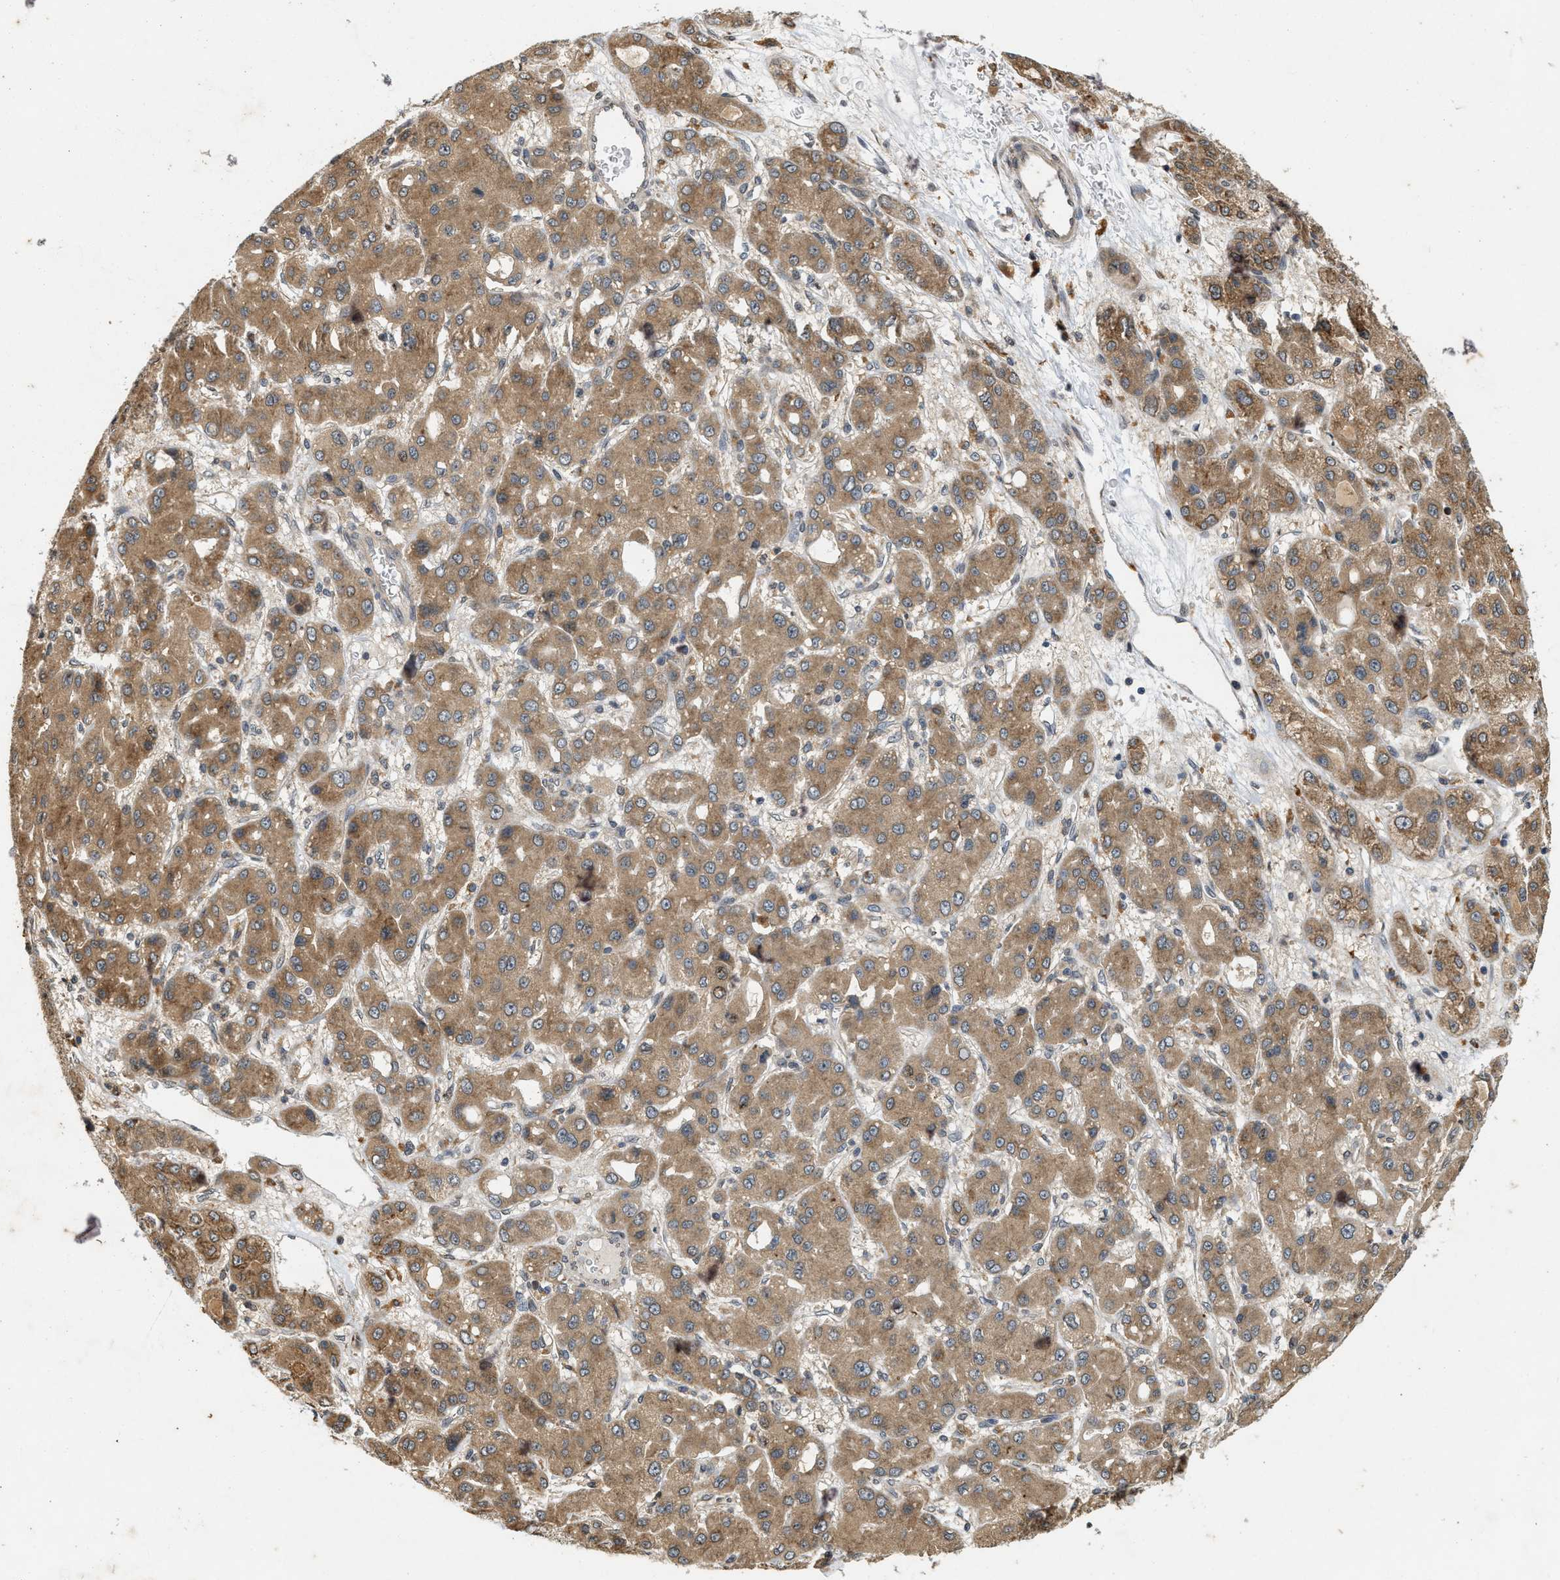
{"staining": {"intensity": "moderate", "quantity": ">75%", "location": "cytoplasmic/membranous"}, "tissue": "liver cancer", "cell_type": "Tumor cells", "image_type": "cancer", "snomed": [{"axis": "morphology", "description": "Carcinoma, Hepatocellular, NOS"}, {"axis": "topography", "description": "Liver"}], "caption": "About >75% of tumor cells in human hepatocellular carcinoma (liver) exhibit moderate cytoplasmic/membranous protein positivity as visualized by brown immunohistochemical staining.", "gene": "KIF21A", "patient": {"sex": "male", "age": 55}}